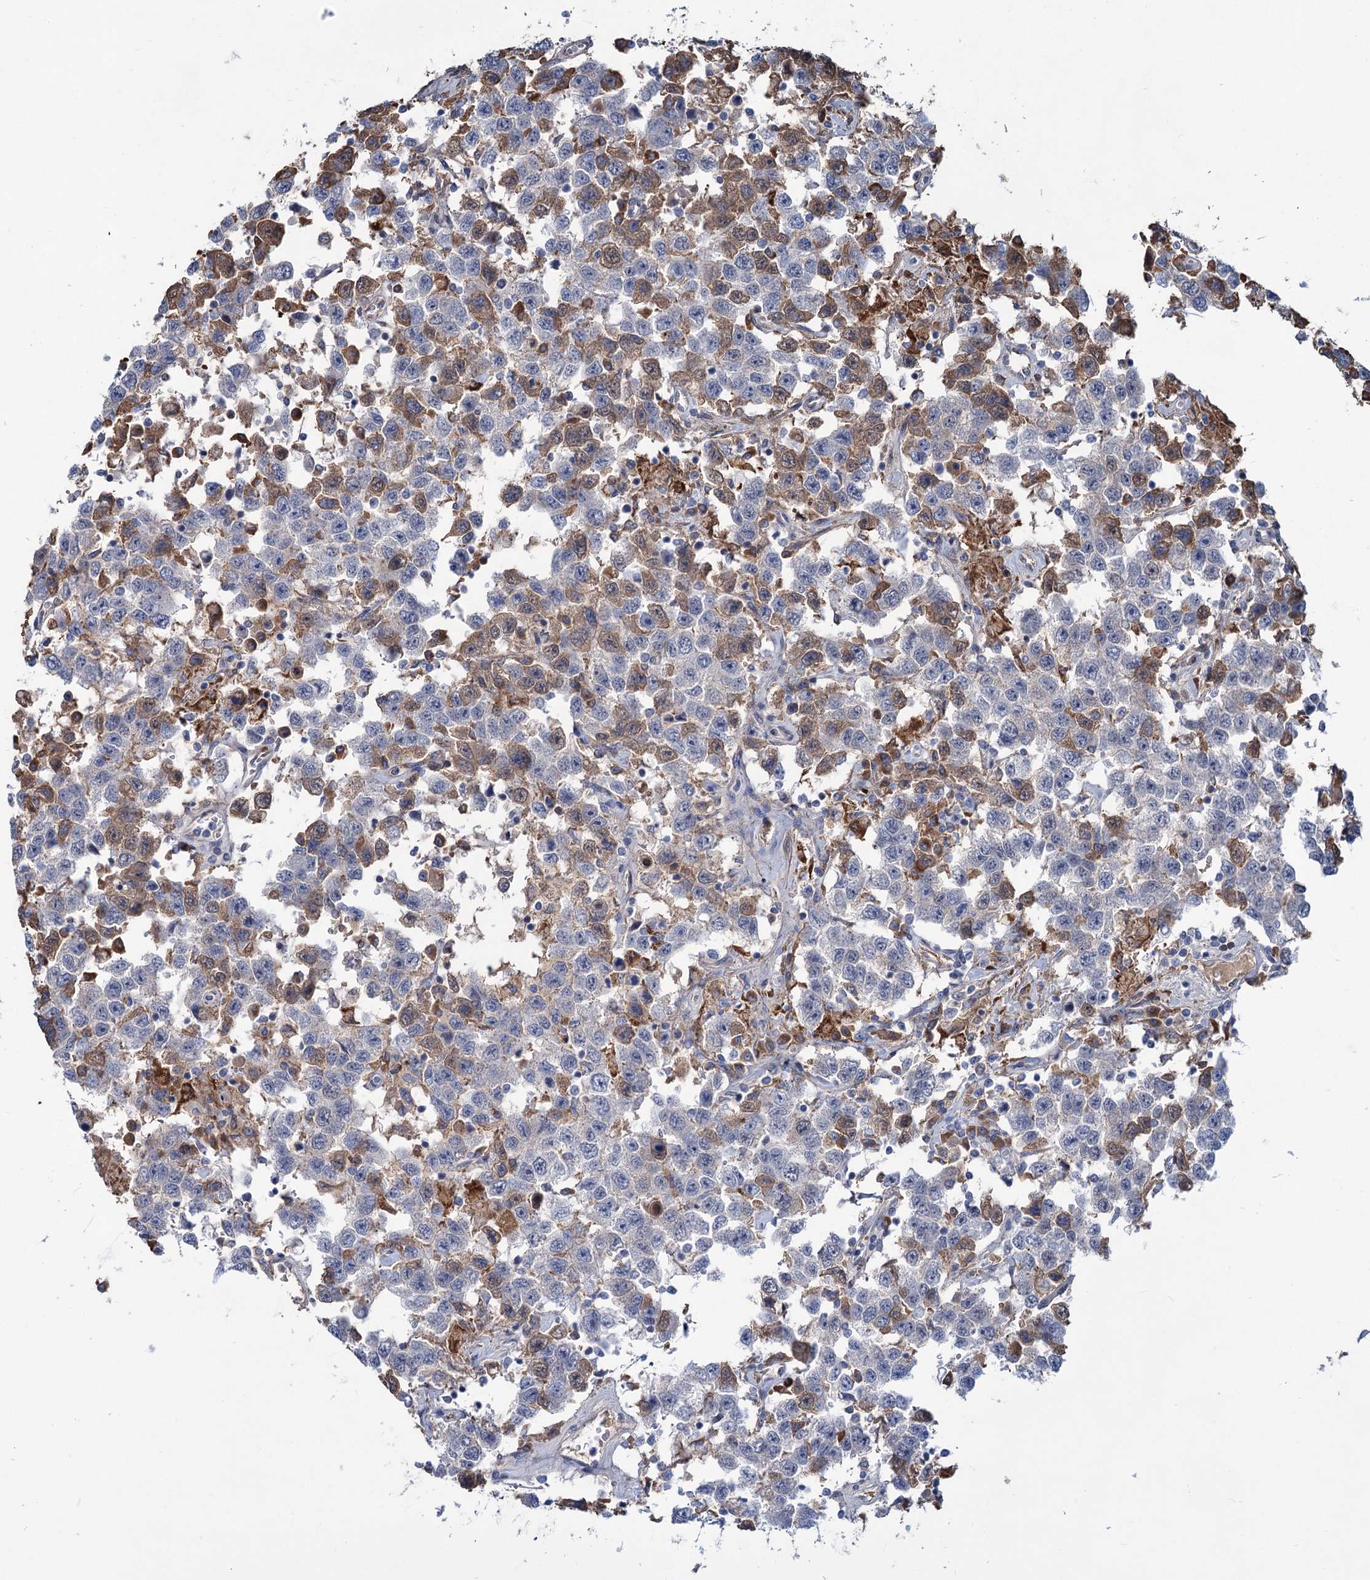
{"staining": {"intensity": "moderate", "quantity": "<25%", "location": "cytoplasmic/membranous"}, "tissue": "testis cancer", "cell_type": "Tumor cells", "image_type": "cancer", "snomed": [{"axis": "morphology", "description": "Seminoma, NOS"}, {"axis": "topography", "description": "Testis"}], "caption": "A brown stain shows moderate cytoplasmic/membranous expression of a protein in human testis cancer tumor cells.", "gene": "LPIN1", "patient": {"sex": "male", "age": 41}}